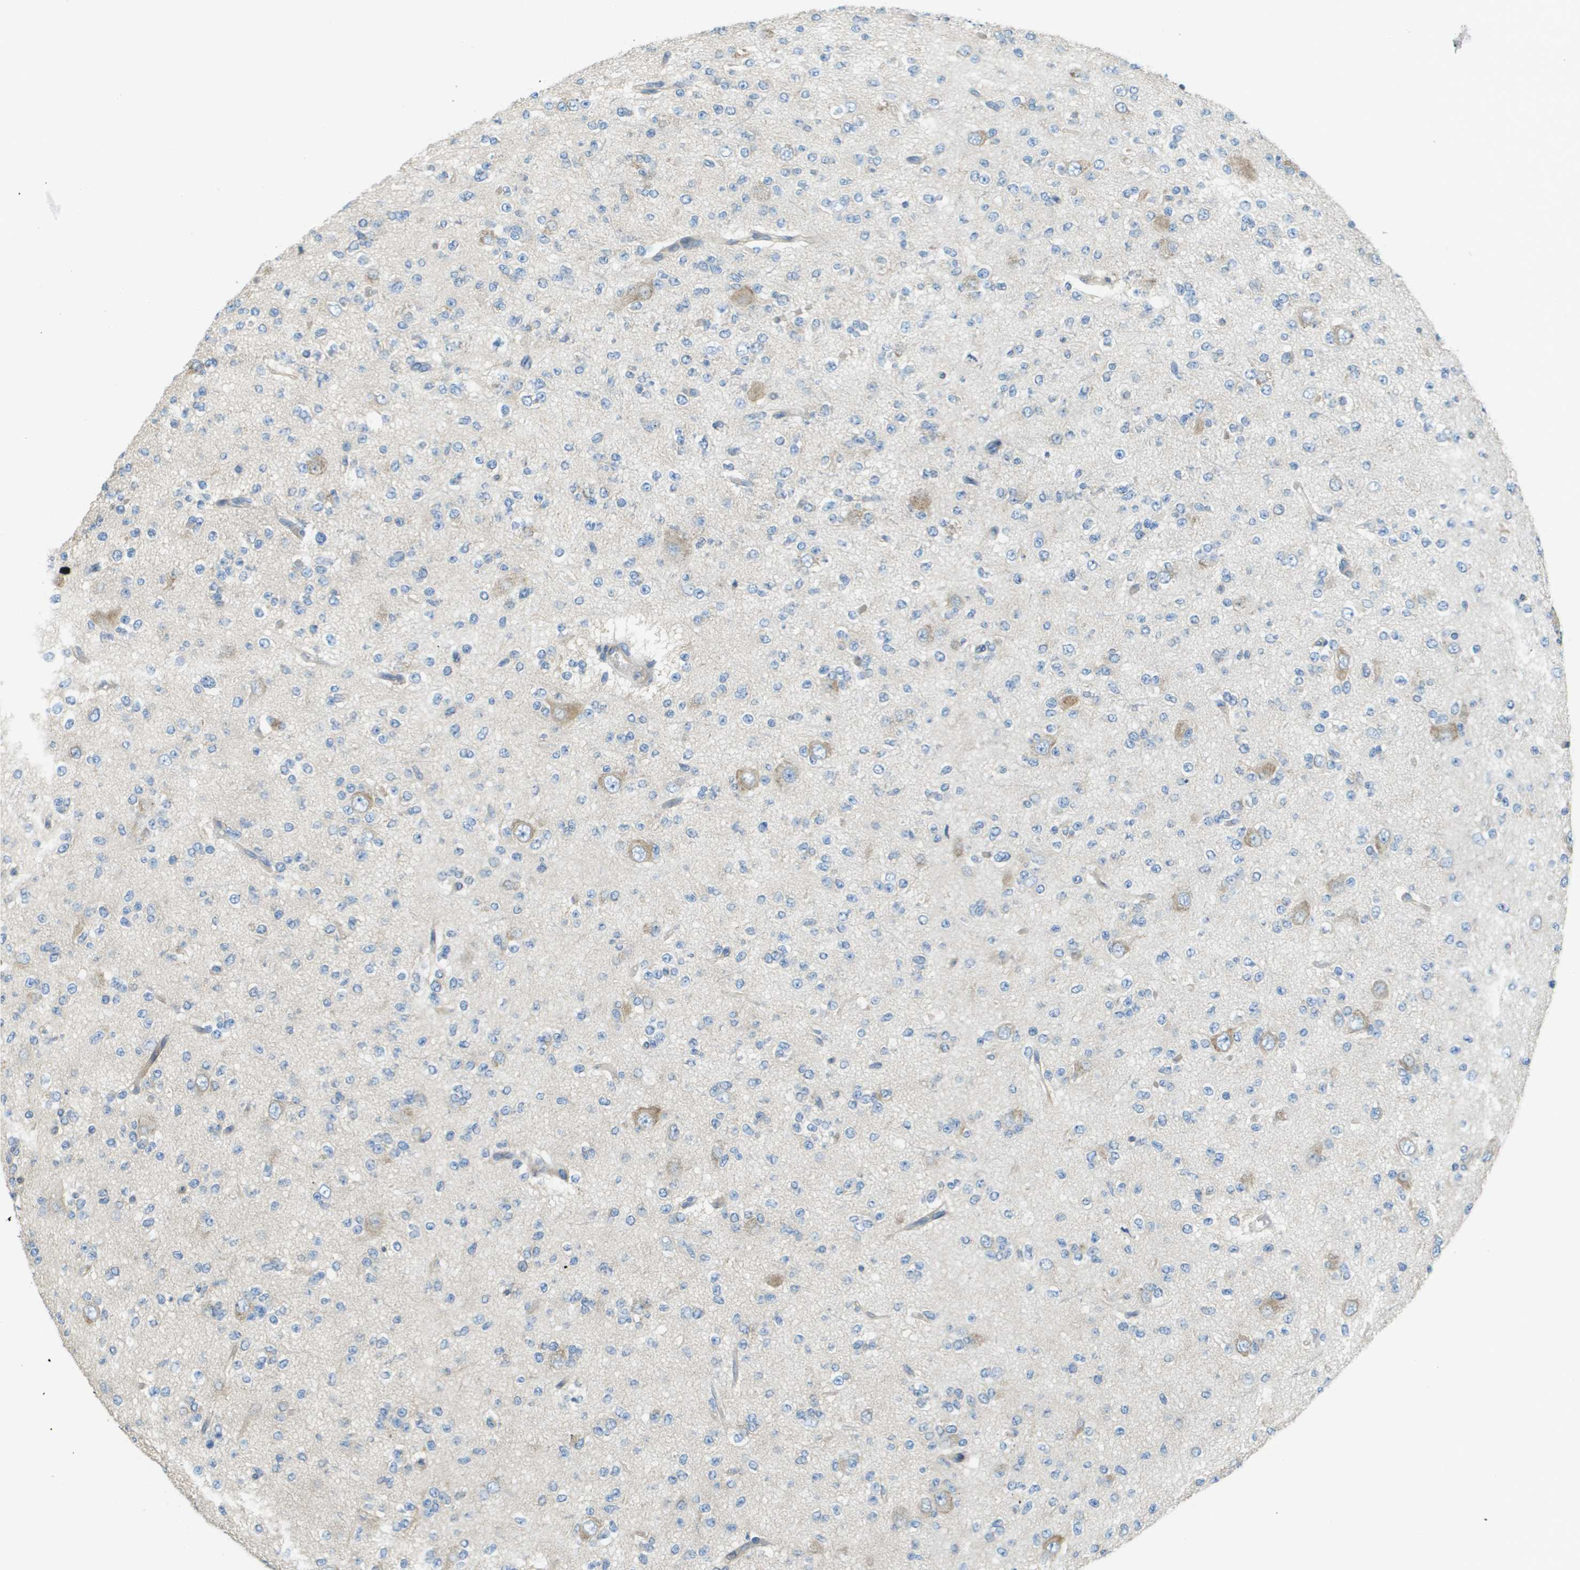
{"staining": {"intensity": "negative", "quantity": "none", "location": "none"}, "tissue": "glioma", "cell_type": "Tumor cells", "image_type": "cancer", "snomed": [{"axis": "morphology", "description": "Glioma, malignant, Low grade"}, {"axis": "topography", "description": "Brain"}], "caption": "DAB immunohistochemical staining of human malignant glioma (low-grade) demonstrates no significant positivity in tumor cells.", "gene": "DNAJB11", "patient": {"sex": "male", "age": 38}}